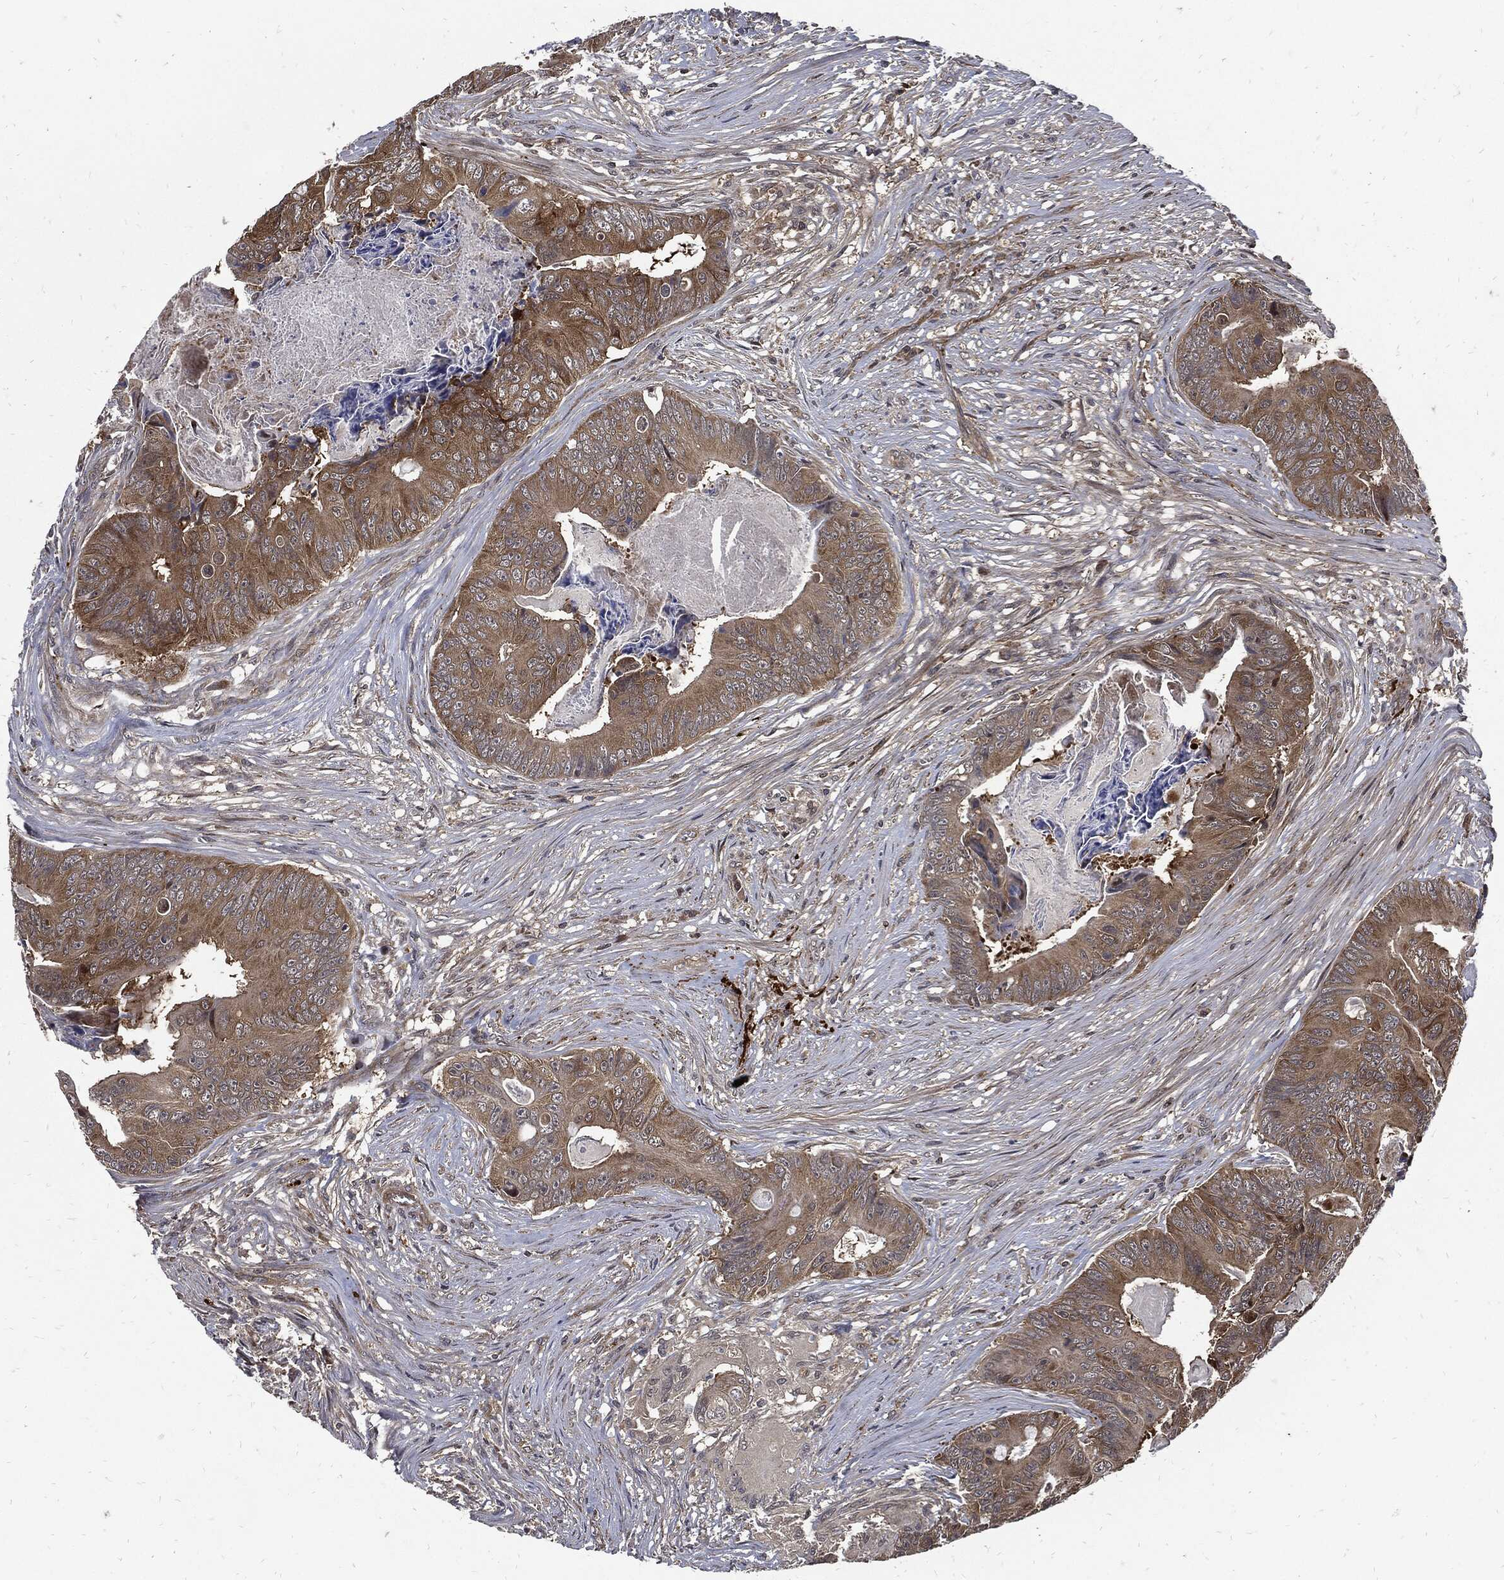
{"staining": {"intensity": "moderate", "quantity": "25%-75%", "location": "cytoplasmic/membranous"}, "tissue": "colorectal cancer", "cell_type": "Tumor cells", "image_type": "cancer", "snomed": [{"axis": "morphology", "description": "Adenocarcinoma, NOS"}, {"axis": "topography", "description": "Colon"}], "caption": "Moderate cytoplasmic/membranous expression is identified in about 25%-75% of tumor cells in colorectal cancer.", "gene": "CLU", "patient": {"sex": "male", "age": 84}}